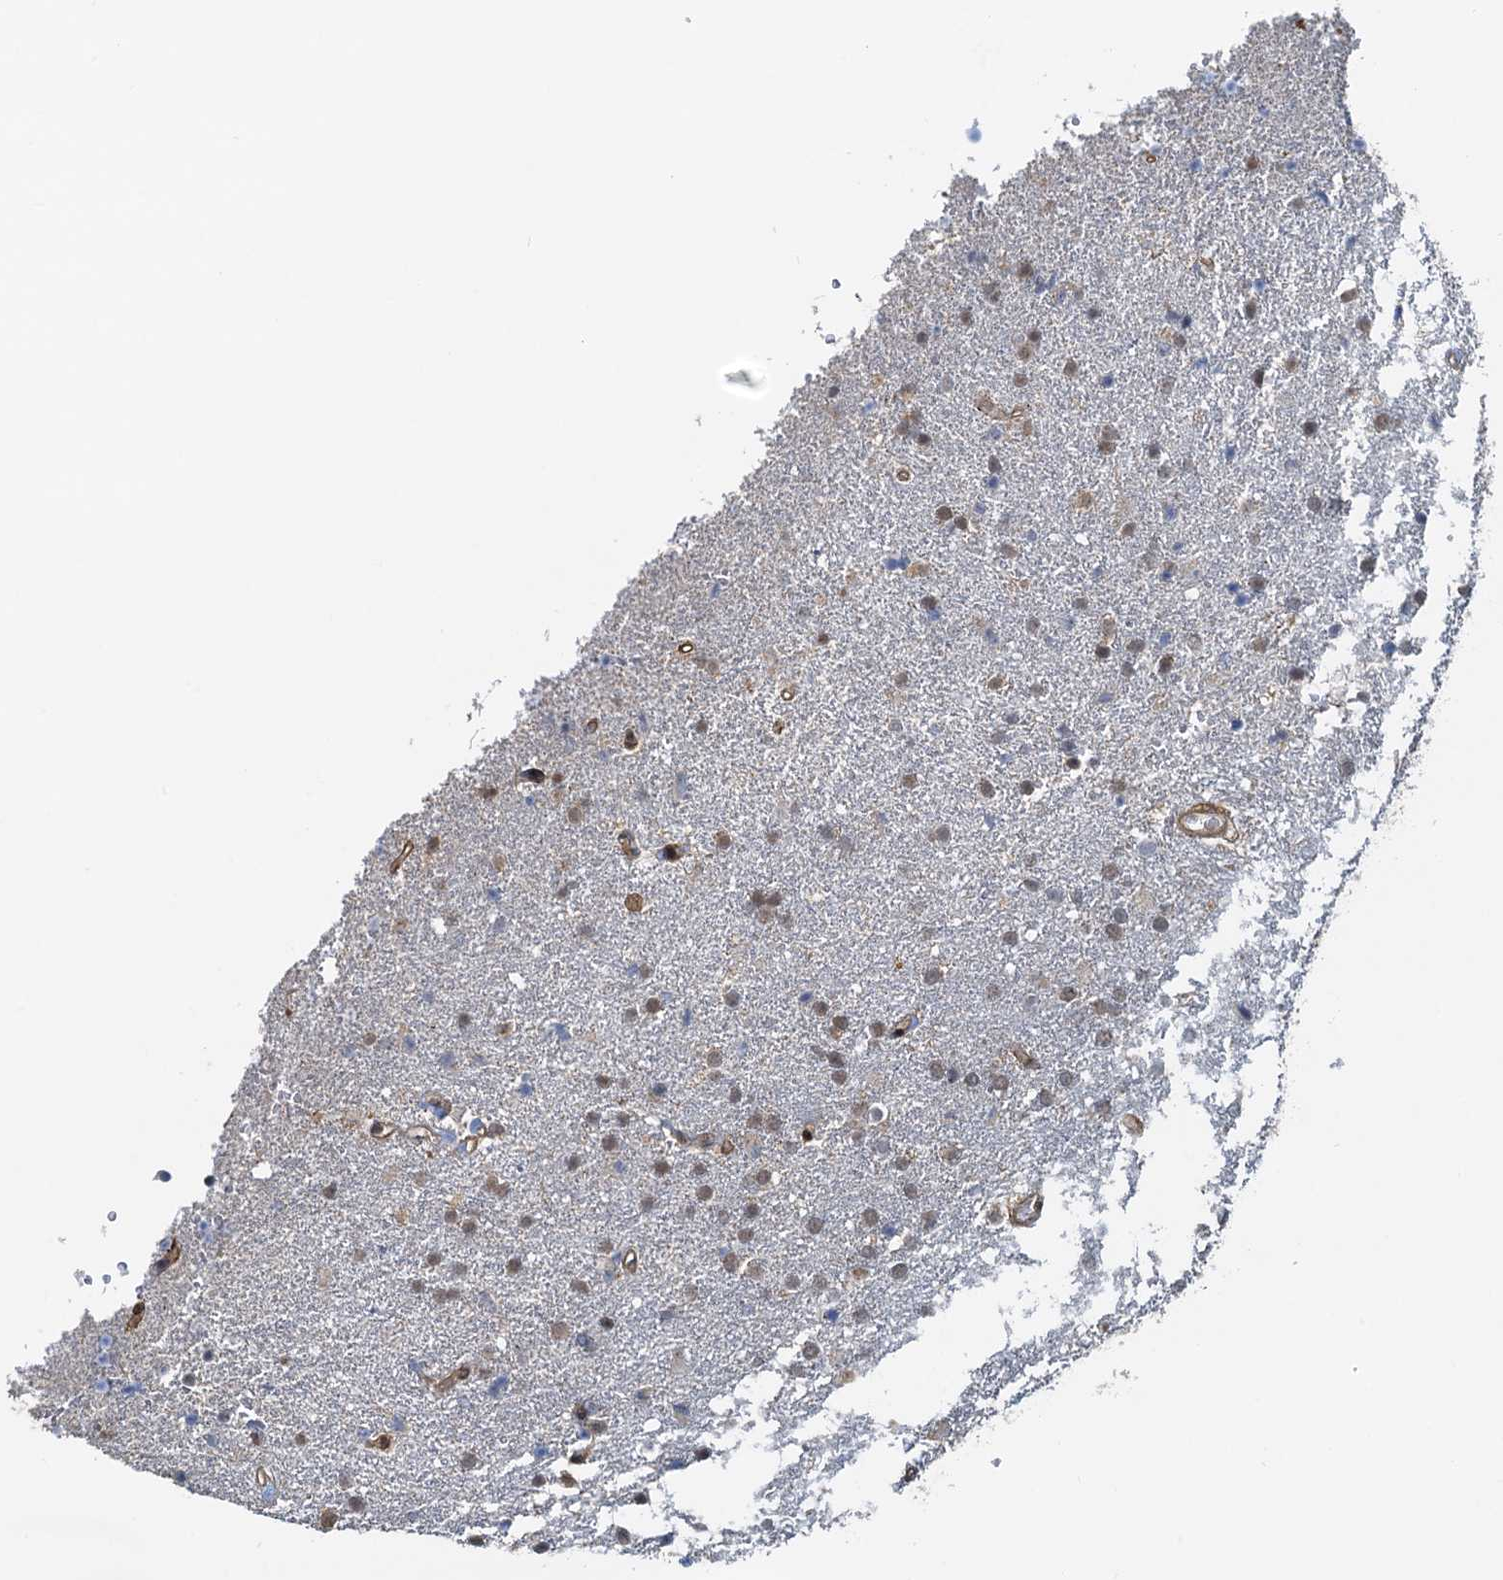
{"staining": {"intensity": "weak", "quantity": "25%-75%", "location": "nuclear"}, "tissue": "glioma", "cell_type": "Tumor cells", "image_type": "cancer", "snomed": [{"axis": "morphology", "description": "Glioma, malignant, High grade"}, {"axis": "topography", "description": "Brain"}], "caption": "Human high-grade glioma (malignant) stained with a brown dye demonstrates weak nuclear positive staining in approximately 25%-75% of tumor cells.", "gene": "SPINDOC", "patient": {"sex": "male", "age": 72}}